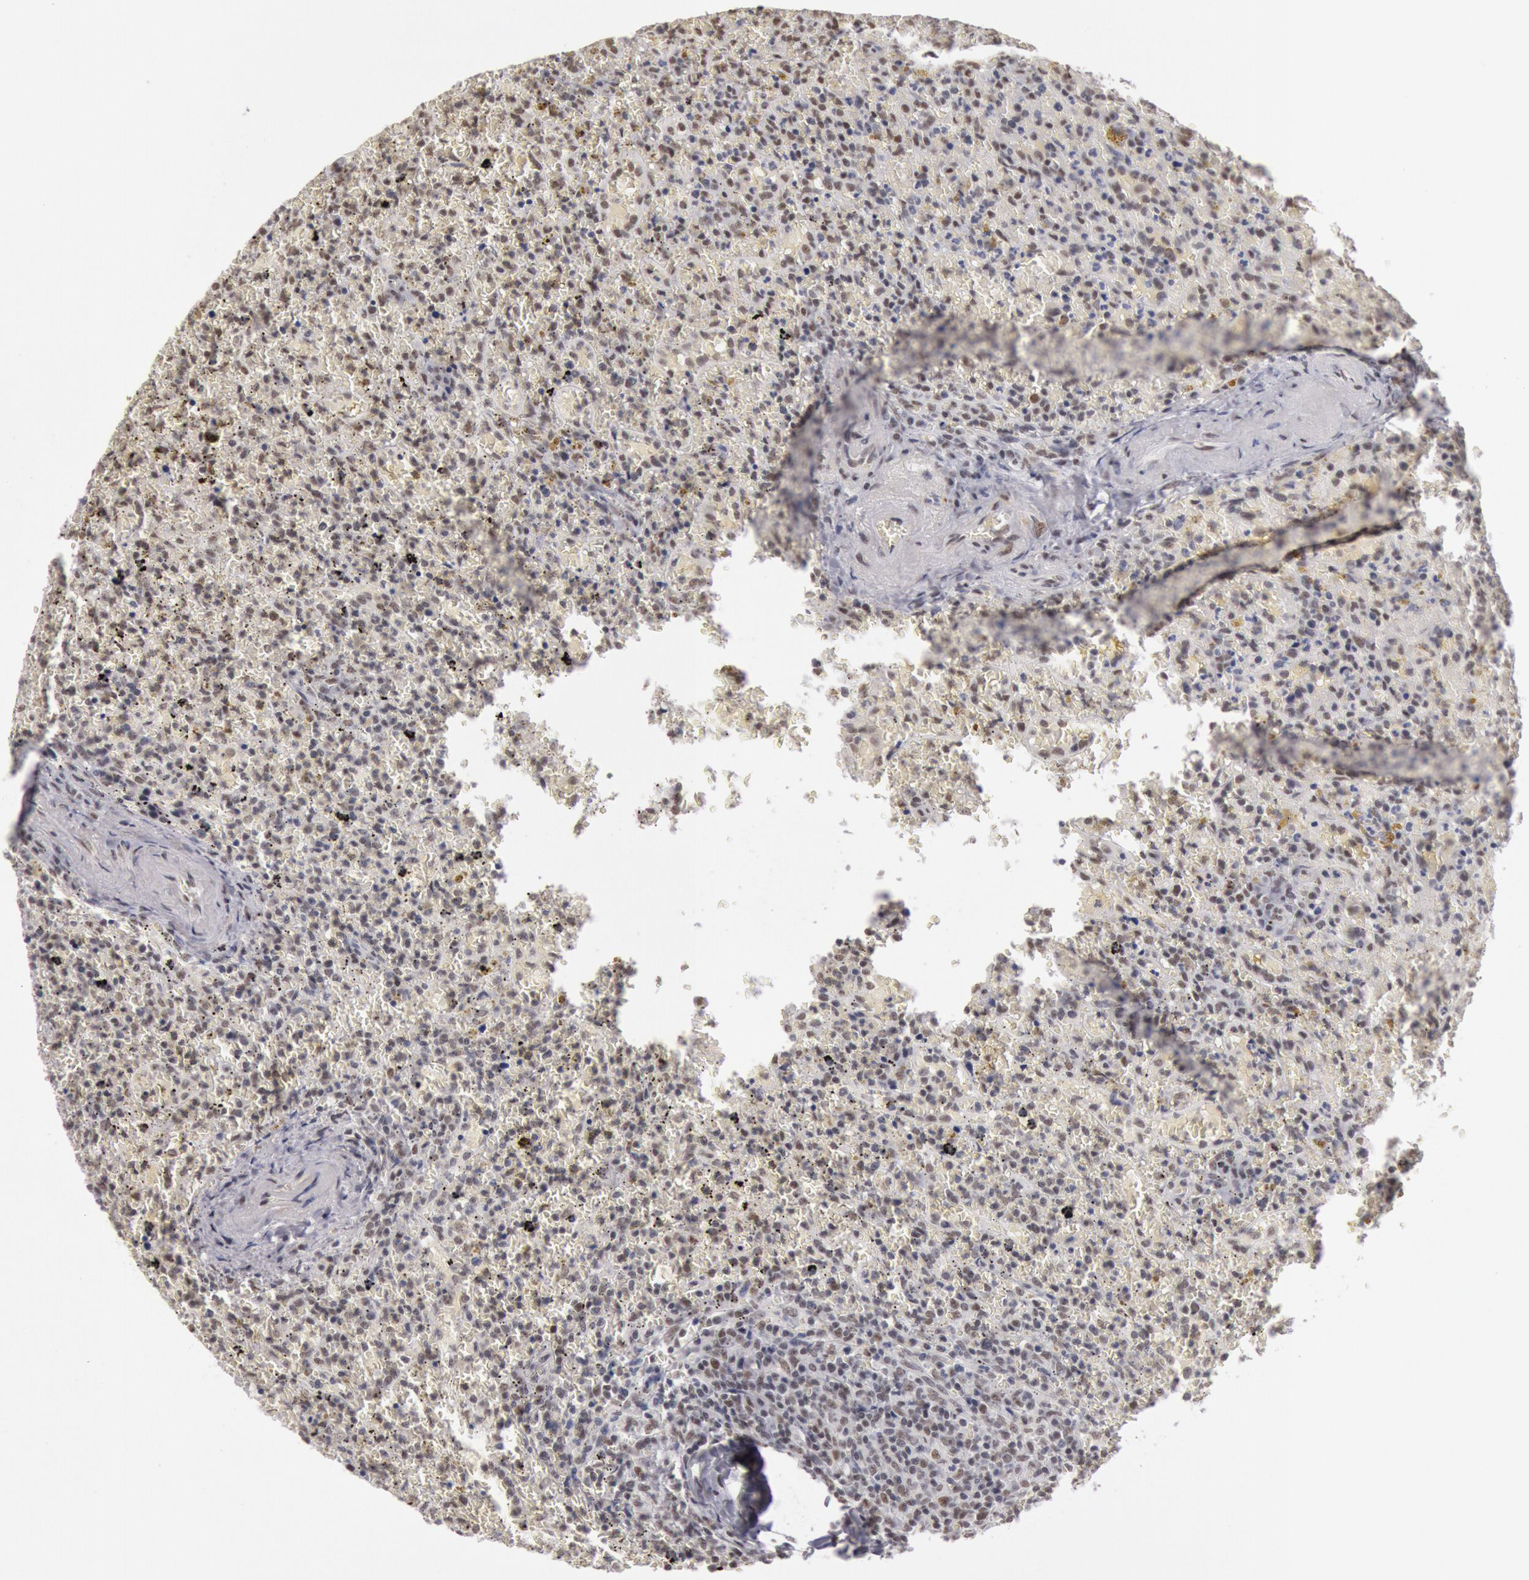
{"staining": {"intensity": "moderate", "quantity": "25%-75%", "location": "nuclear"}, "tissue": "lymphoma", "cell_type": "Tumor cells", "image_type": "cancer", "snomed": [{"axis": "morphology", "description": "Malignant lymphoma, non-Hodgkin's type, High grade"}, {"axis": "topography", "description": "Spleen"}, {"axis": "topography", "description": "Lymph node"}], "caption": "Approximately 25%-75% of tumor cells in malignant lymphoma, non-Hodgkin's type (high-grade) show moderate nuclear protein expression as visualized by brown immunohistochemical staining.", "gene": "ESS2", "patient": {"sex": "female", "age": 70}}